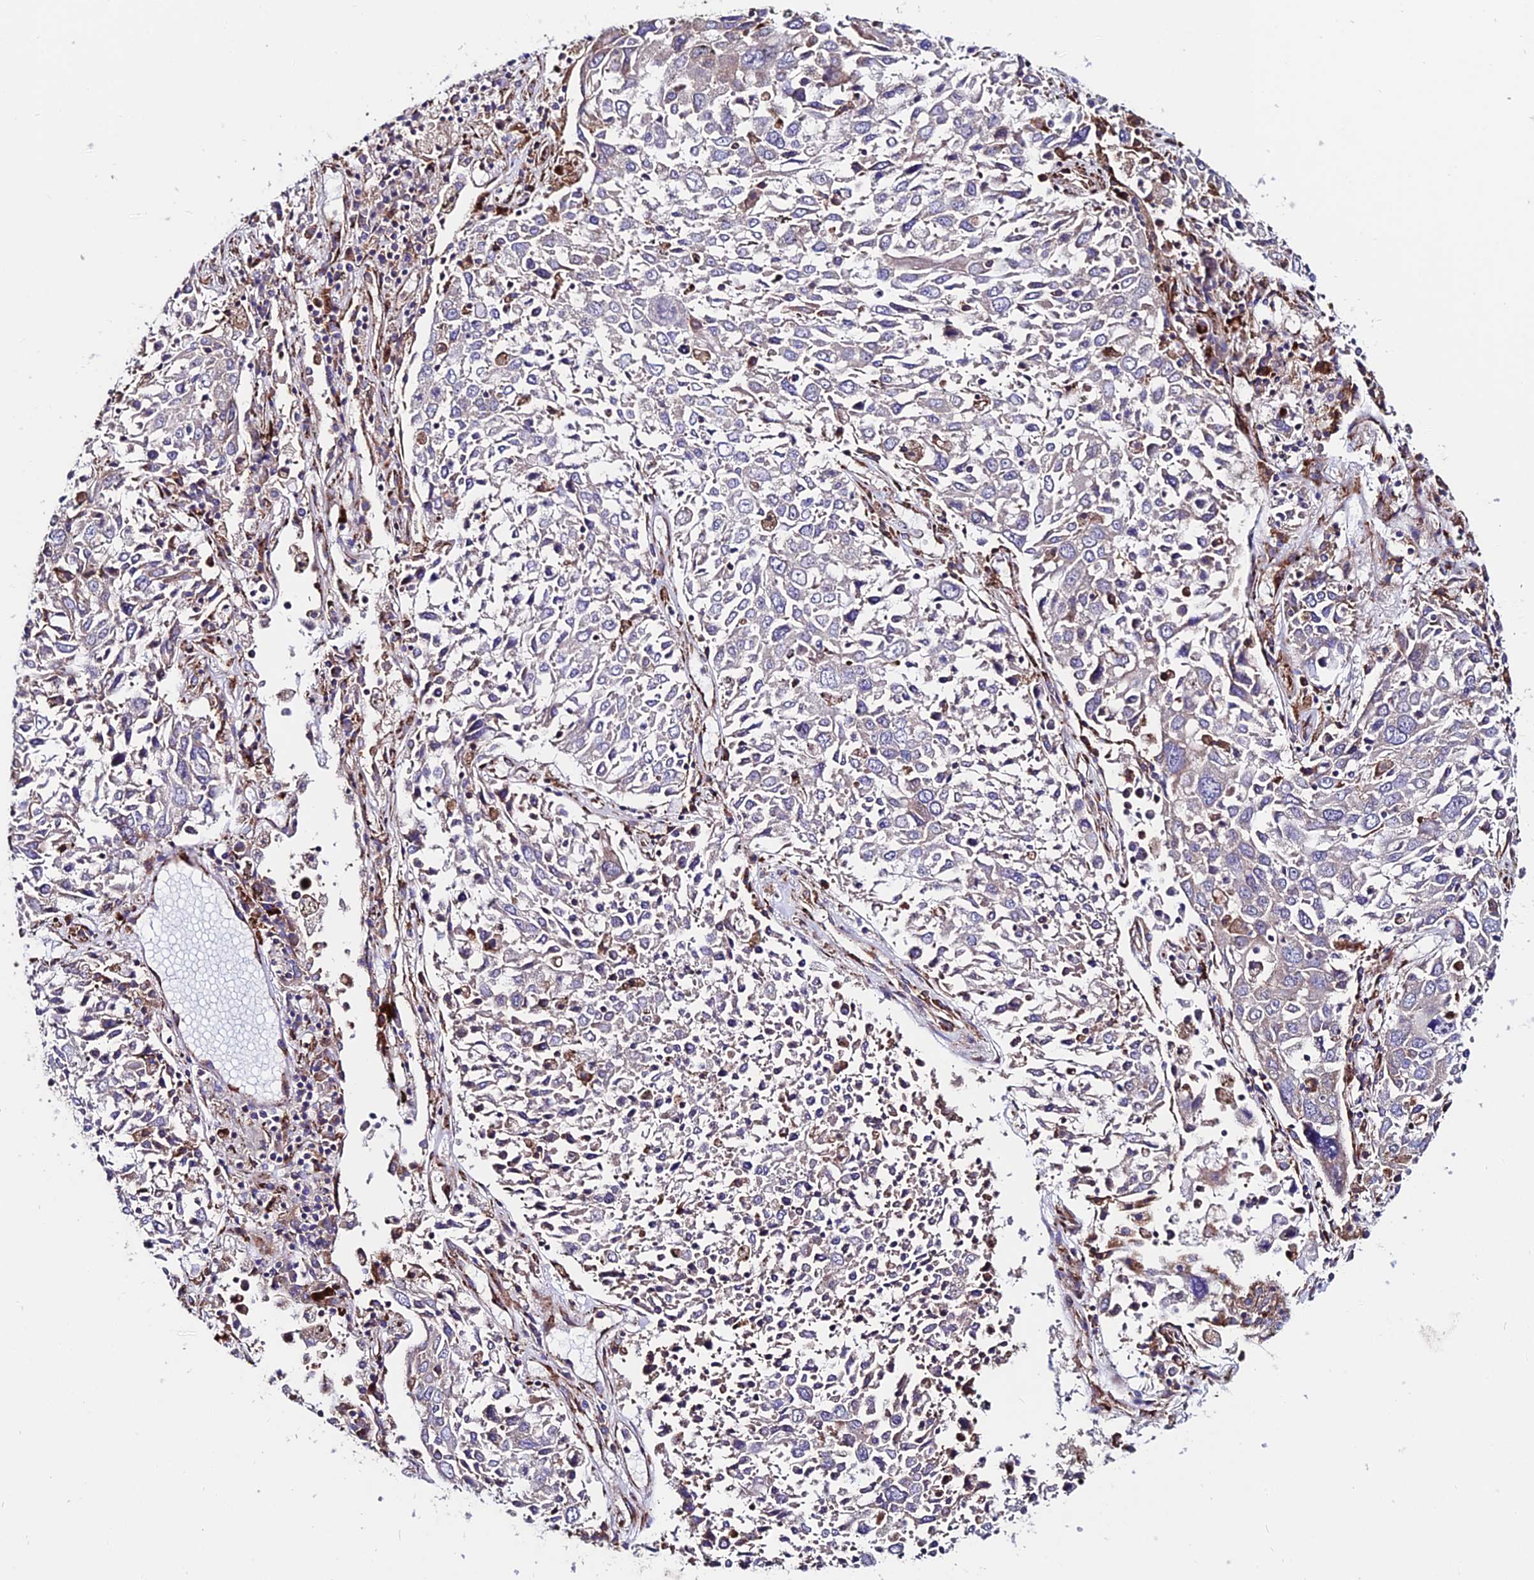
{"staining": {"intensity": "negative", "quantity": "none", "location": "none"}, "tissue": "lung cancer", "cell_type": "Tumor cells", "image_type": "cancer", "snomed": [{"axis": "morphology", "description": "Squamous cell carcinoma, NOS"}, {"axis": "topography", "description": "Lung"}], "caption": "Immunohistochemistry photomicrograph of lung cancer stained for a protein (brown), which shows no expression in tumor cells.", "gene": "EIF3K", "patient": {"sex": "male", "age": 65}}